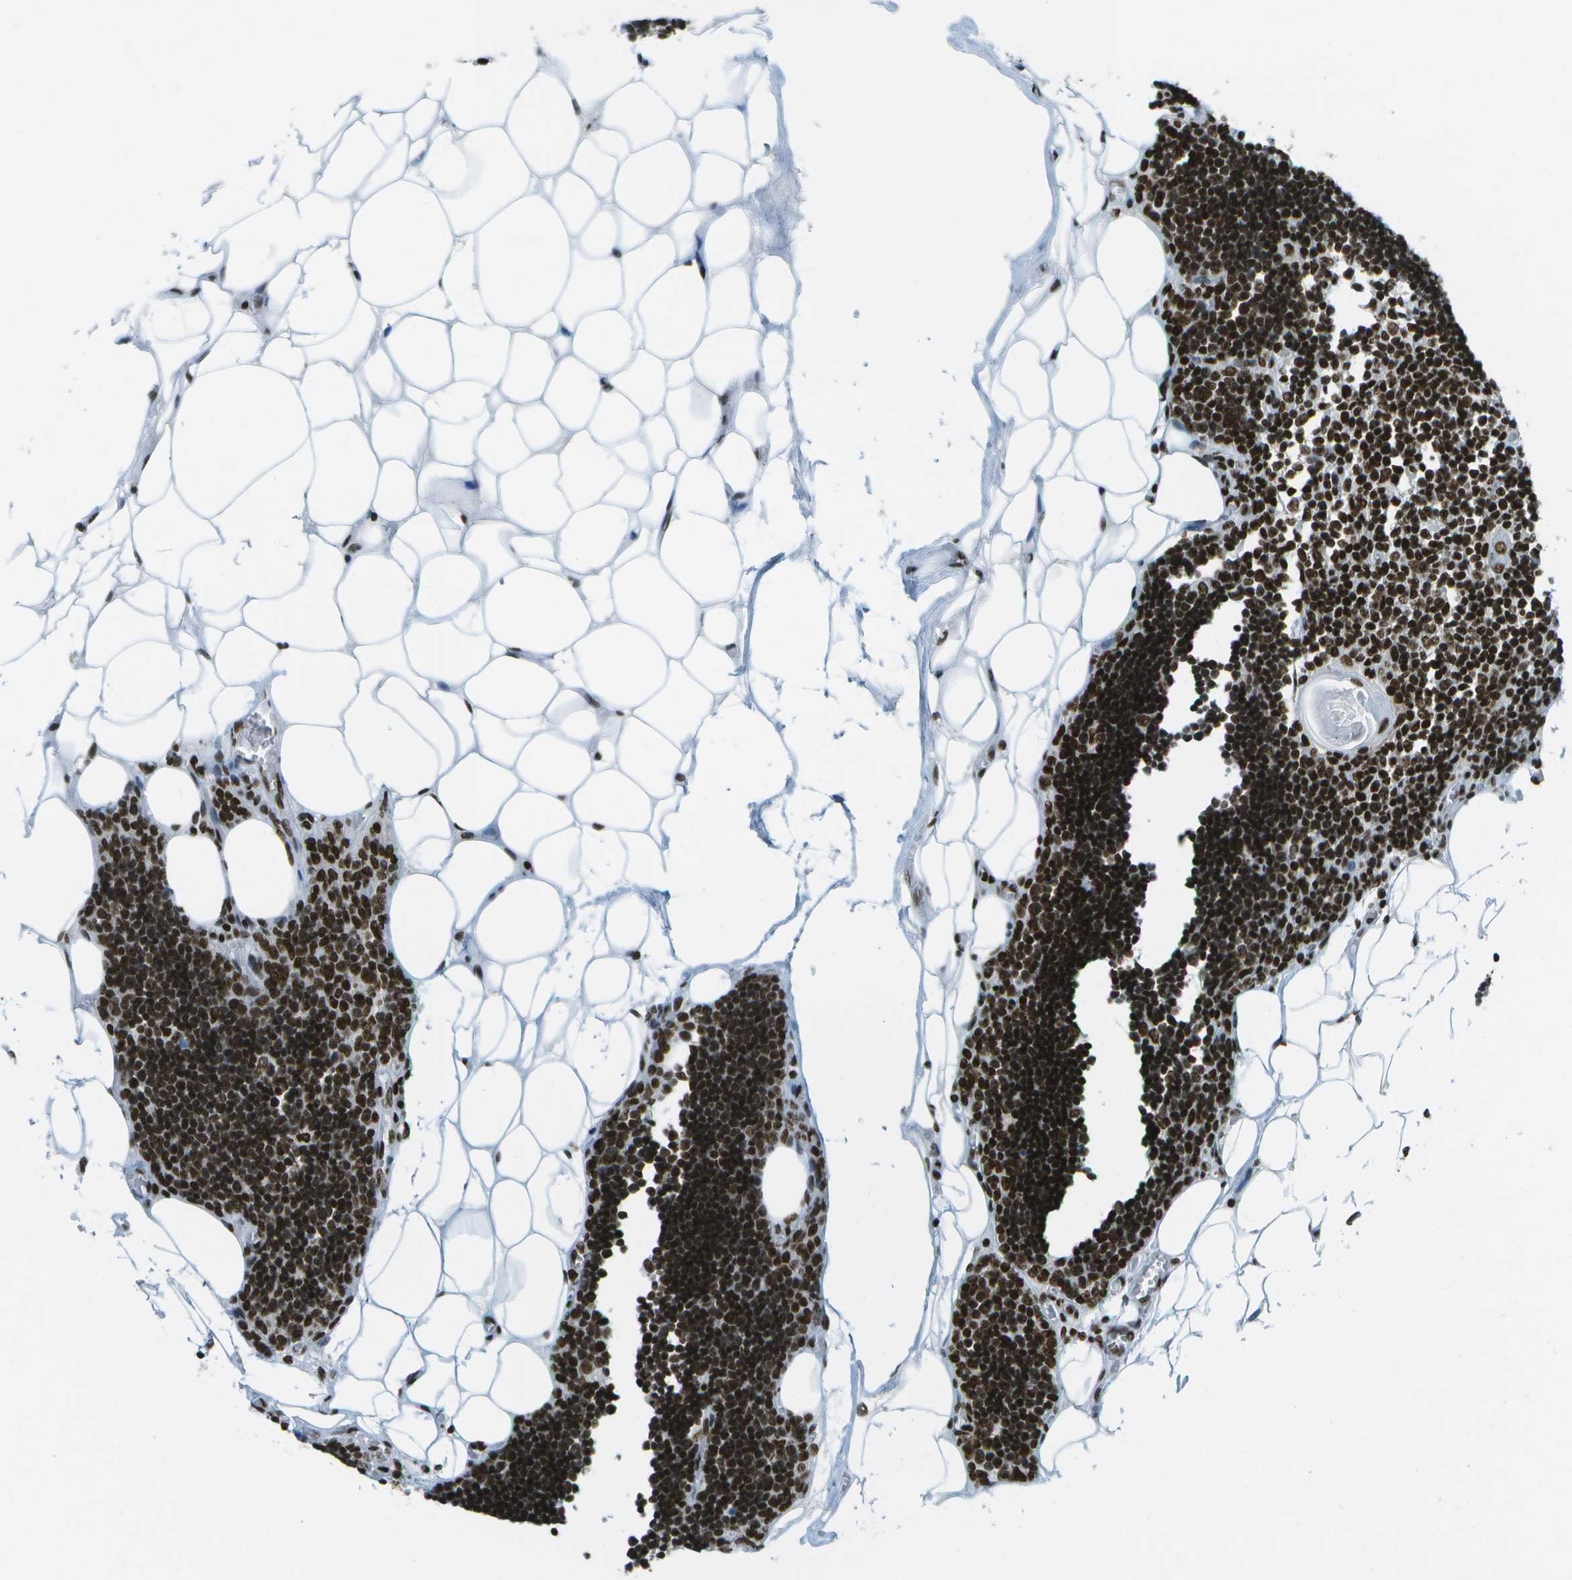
{"staining": {"intensity": "strong", "quantity": ">75%", "location": "nuclear"}, "tissue": "lymph node", "cell_type": "Germinal center cells", "image_type": "normal", "snomed": [{"axis": "morphology", "description": "Normal tissue, NOS"}, {"axis": "topography", "description": "Lymph node"}], "caption": "IHC of benign lymph node shows high levels of strong nuclear expression in approximately >75% of germinal center cells.", "gene": "GLYR1", "patient": {"sex": "male", "age": 33}}